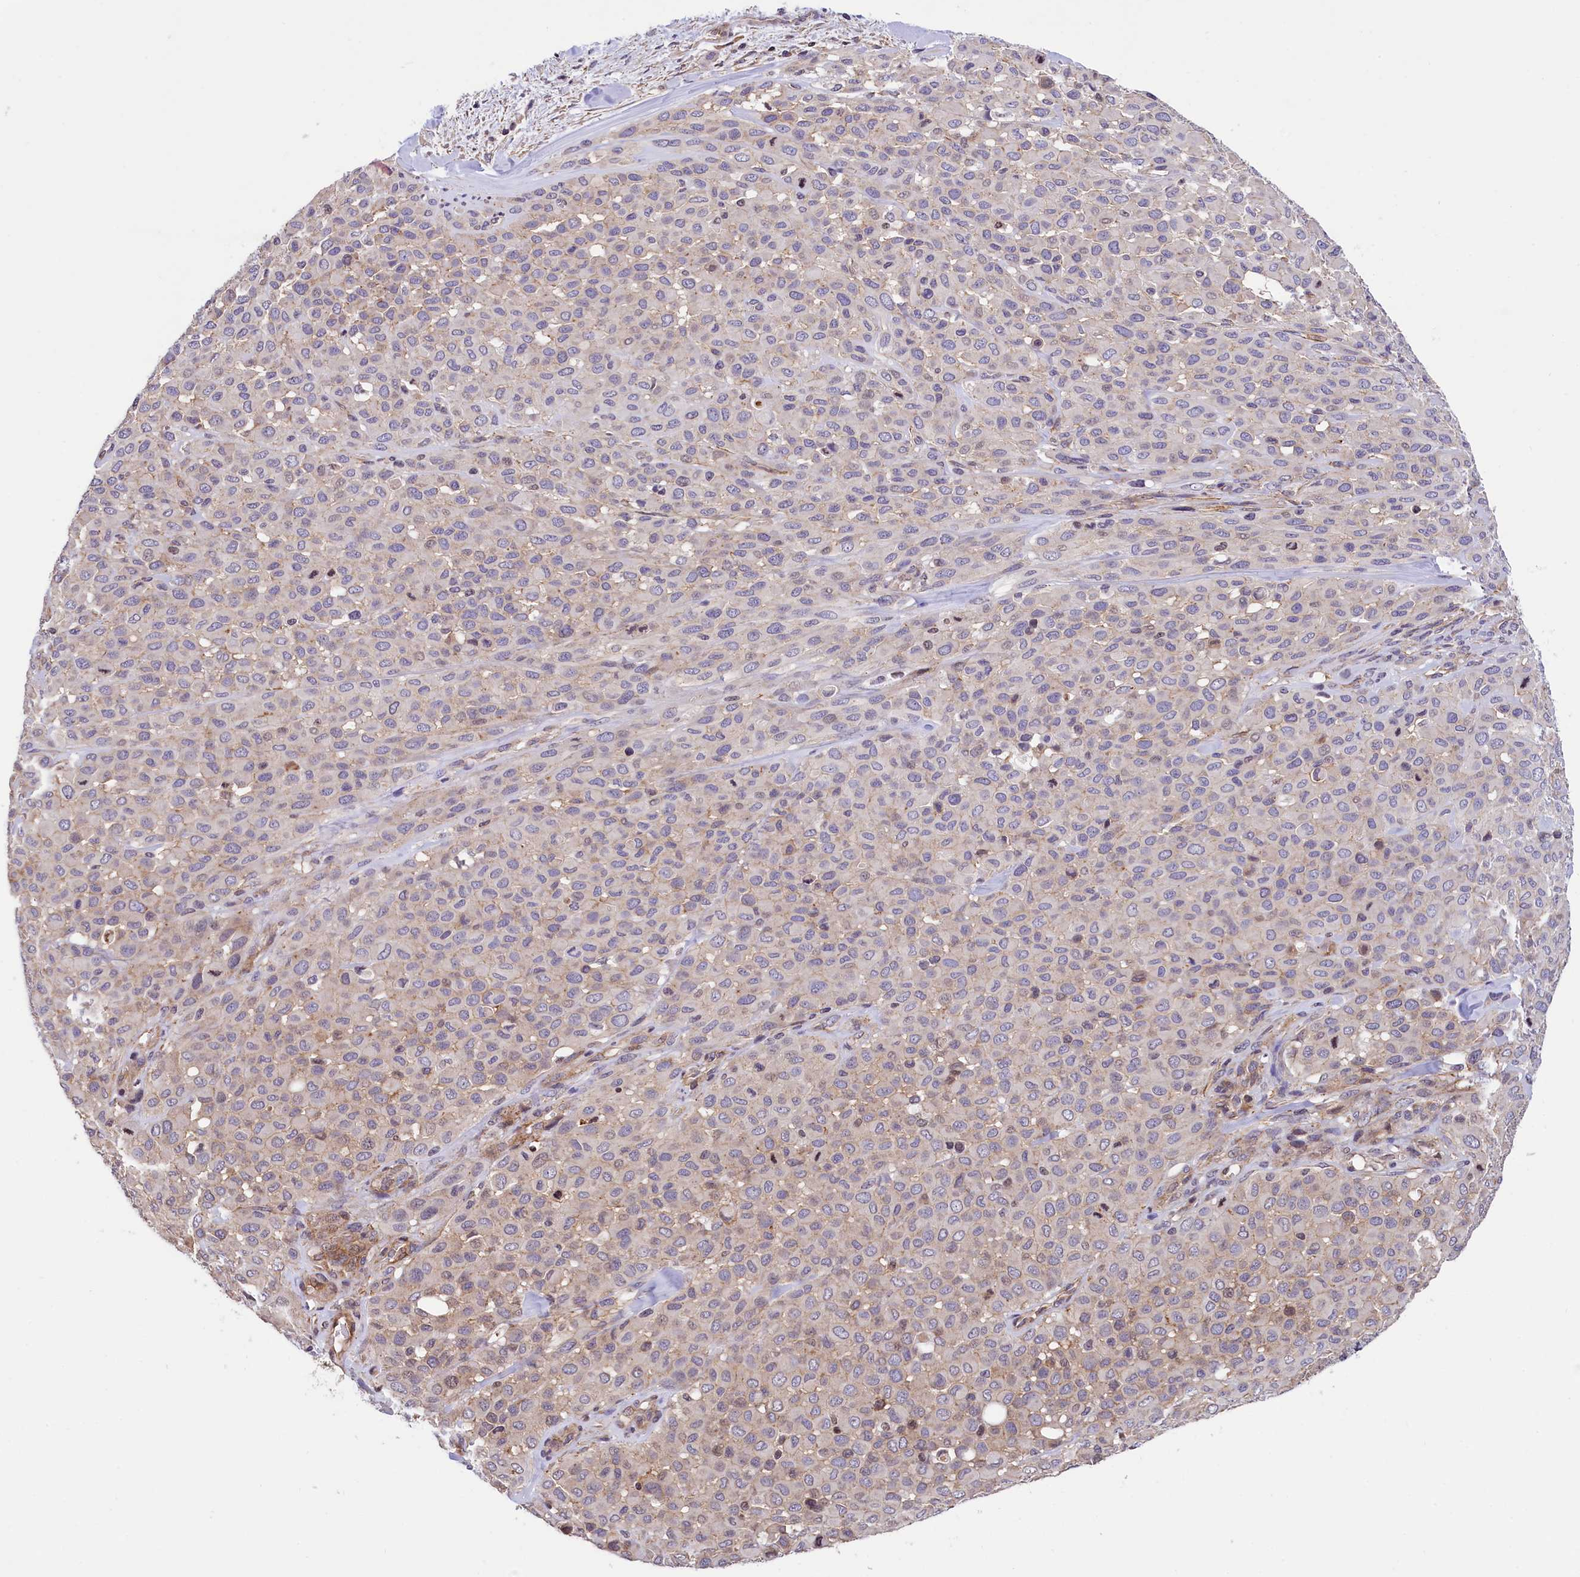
{"staining": {"intensity": "weak", "quantity": "<25%", "location": "cytoplasmic/membranous"}, "tissue": "melanoma", "cell_type": "Tumor cells", "image_type": "cancer", "snomed": [{"axis": "morphology", "description": "Malignant melanoma, Metastatic site"}, {"axis": "topography", "description": "Skin"}], "caption": "Immunohistochemistry (IHC) photomicrograph of neoplastic tissue: malignant melanoma (metastatic site) stained with DAB shows no significant protein positivity in tumor cells.", "gene": "ZNF2", "patient": {"sex": "female", "age": 81}}